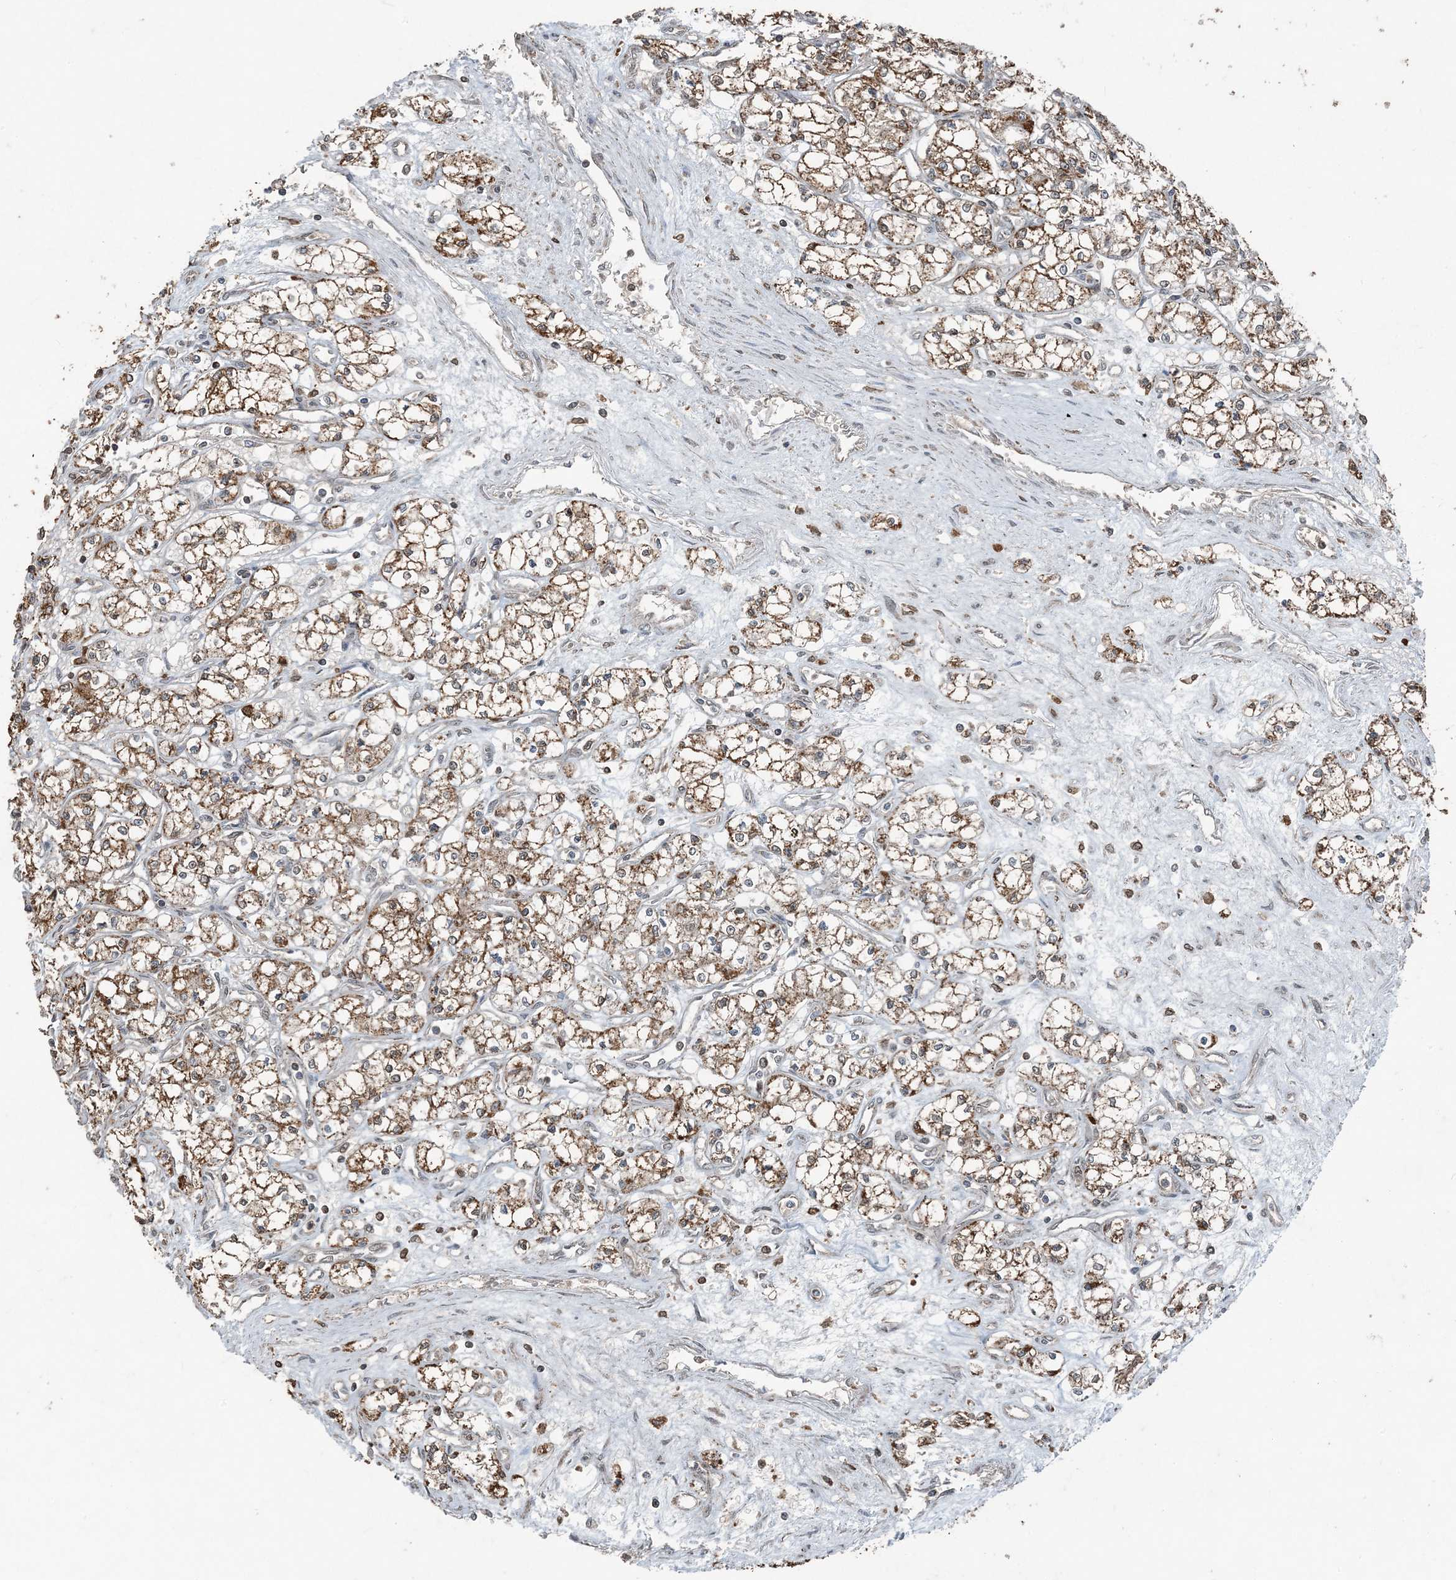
{"staining": {"intensity": "moderate", "quantity": ">75%", "location": "cytoplasmic/membranous"}, "tissue": "renal cancer", "cell_type": "Tumor cells", "image_type": "cancer", "snomed": [{"axis": "morphology", "description": "Adenocarcinoma, NOS"}, {"axis": "topography", "description": "Kidney"}], "caption": "Brown immunohistochemical staining in renal cancer (adenocarcinoma) displays moderate cytoplasmic/membranous expression in about >75% of tumor cells.", "gene": "GNL1", "patient": {"sex": "male", "age": 59}}